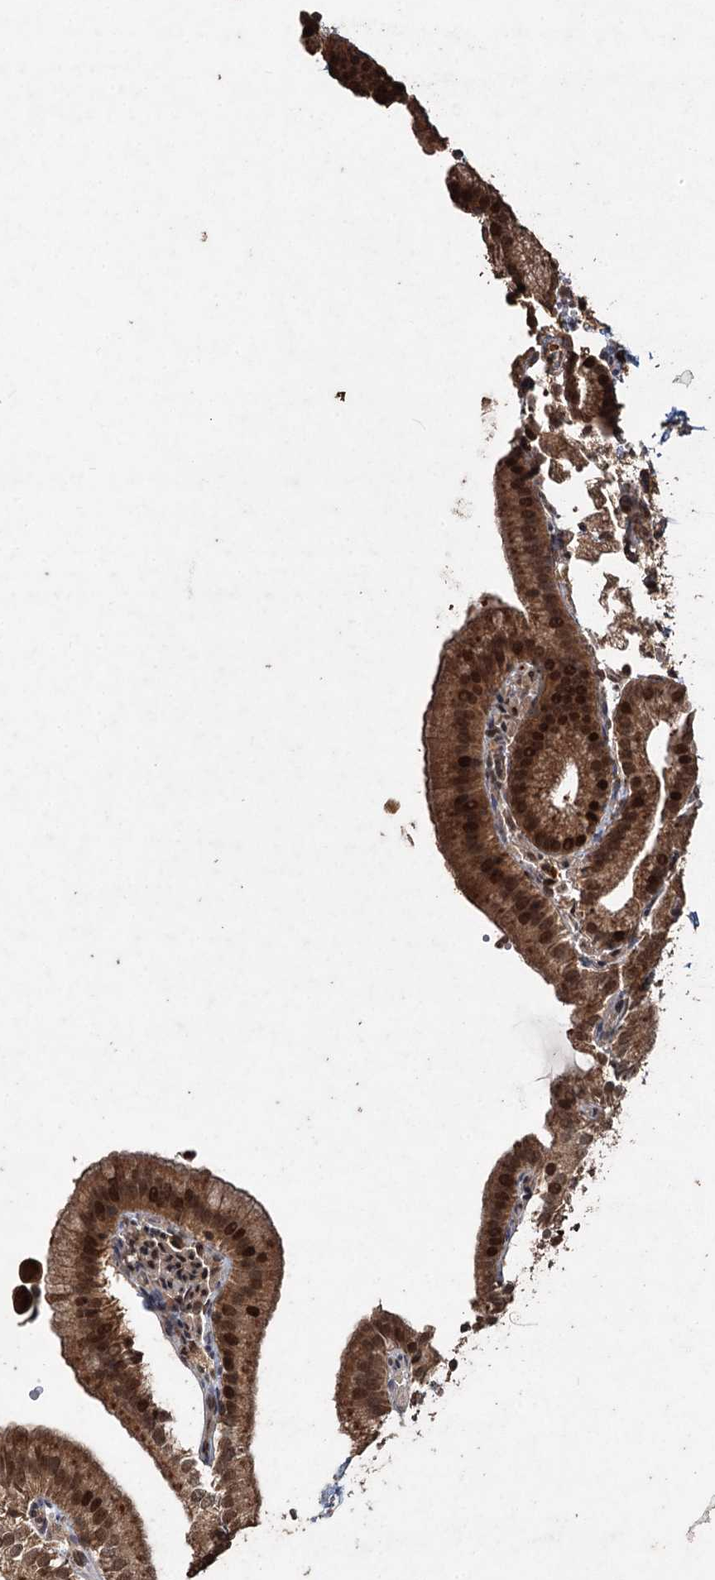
{"staining": {"intensity": "strong", "quantity": ">75%", "location": "cytoplasmic/membranous,nuclear"}, "tissue": "gallbladder", "cell_type": "Glandular cells", "image_type": "normal", "snomed": [{"axis": "morphology", "description": "Normal tissue, NOS"}, {"axis": "topography", "description": "Gallbladder"}], "caption": "A high amount of strong cytoplasmic/membranous,nuclear expression is identified in approximately >75% of glandular cells in unremarkable gallbladder. (DAB = brown stain, brightfield microscopy at high magnification).", "gene": "FBXO7", "patient": {"sex": "male", "age": 55}}